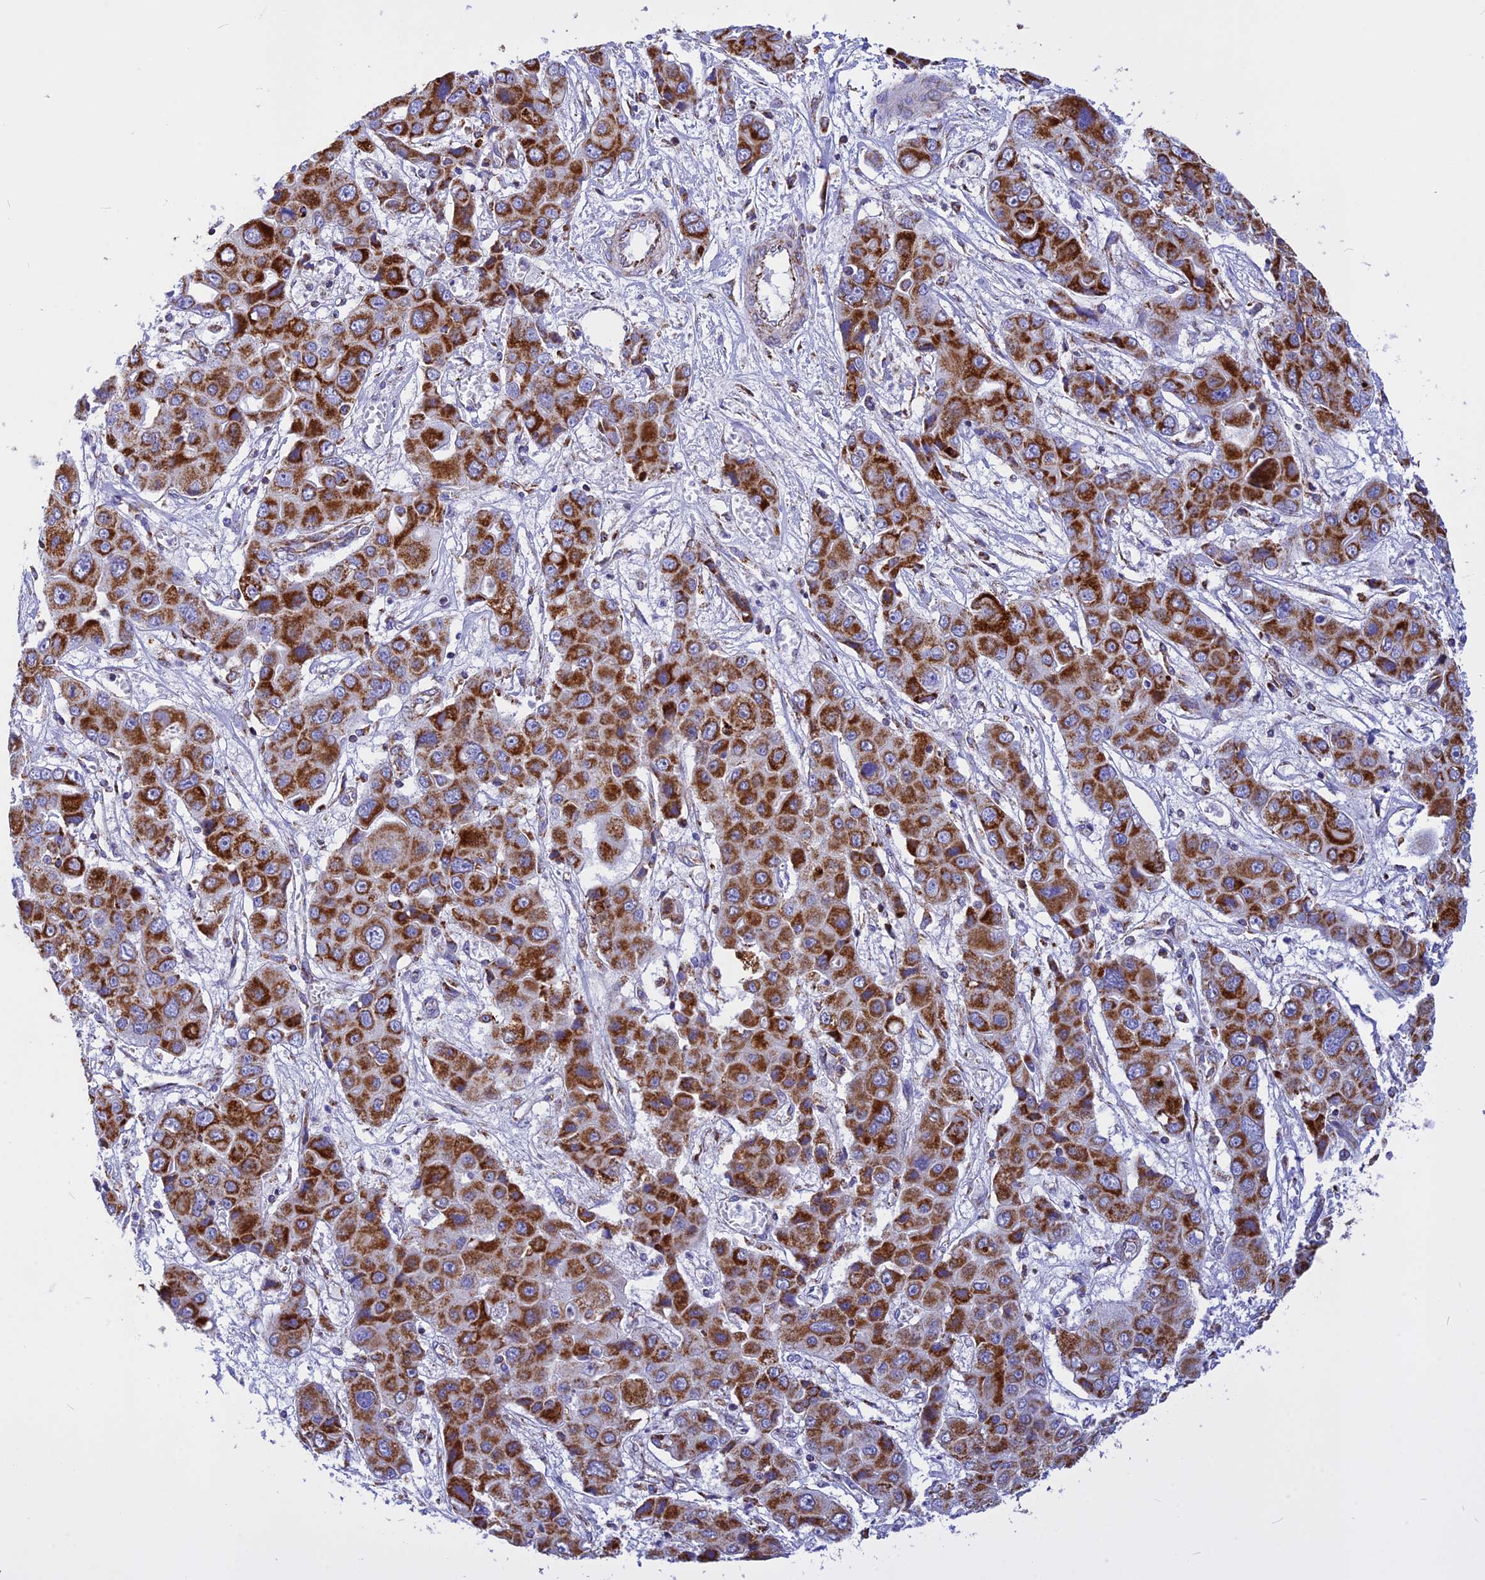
{"staining": {"intensity": "strong", "quantity": ">75%", "location": "cytoplasmic/membranous"}, "tissue": "liver cancer", "cell_type": "Tumor cells", "image_type": "cancer", "snomed": [{"axis": "morphology", "description": "Cholangiocarcinoma"}, {"axis": "topography", "description": "Liver"}], "caption": "Tumor cells display high levels of strong cytoplasmic/membranous staining in about >75% of cells in human cholangiocarcinoma (liver). The staining was performed using DAB (3,3'-diaminobenzidine) to visualize the protein expression in brown, while the nuclei were stained in blue with hematoxylin (Magnification: 20x).", "gene": "VDAC2", "patient": {"sex": "male", "age": 67}}